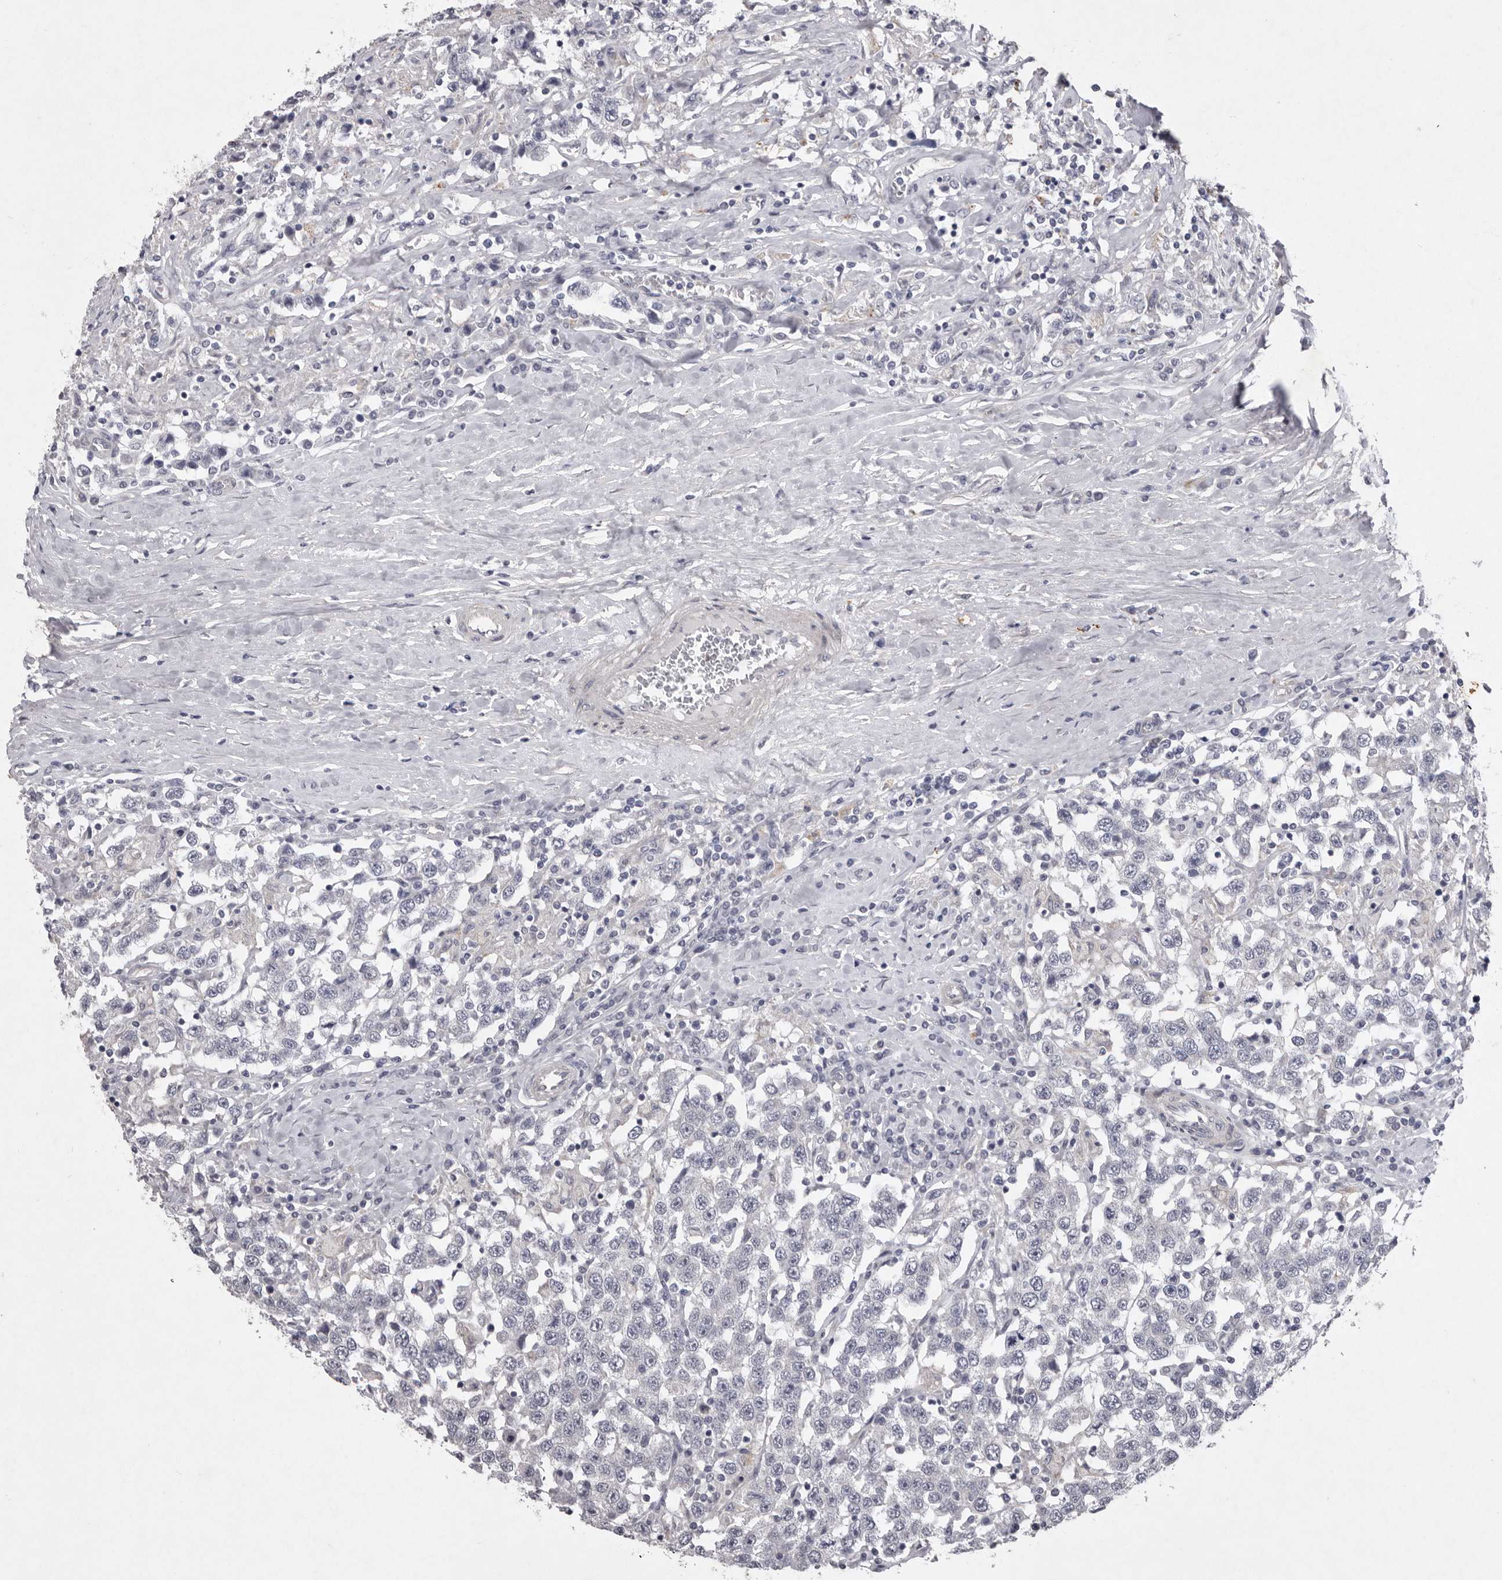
{"staining": {"intensity": "negative", "quantity": "none", "location": "none"}, "tissue": "testis cancer", "cell_type": "Tumor cells", "image_type": "cancer", "snomed": [{"axis": "morphology", "description": "Seminoma, NOS"}, {"axis": "topography", "description": "Testis"}], "caption": "Tumor cells are negative for brown protein staining in testis cancer. (DAB immunohistochemistry visualized using brightfield microscopy, high magnification).", "gene": "NKAIN4", "patient": {"sex": "male", "age": 41}}